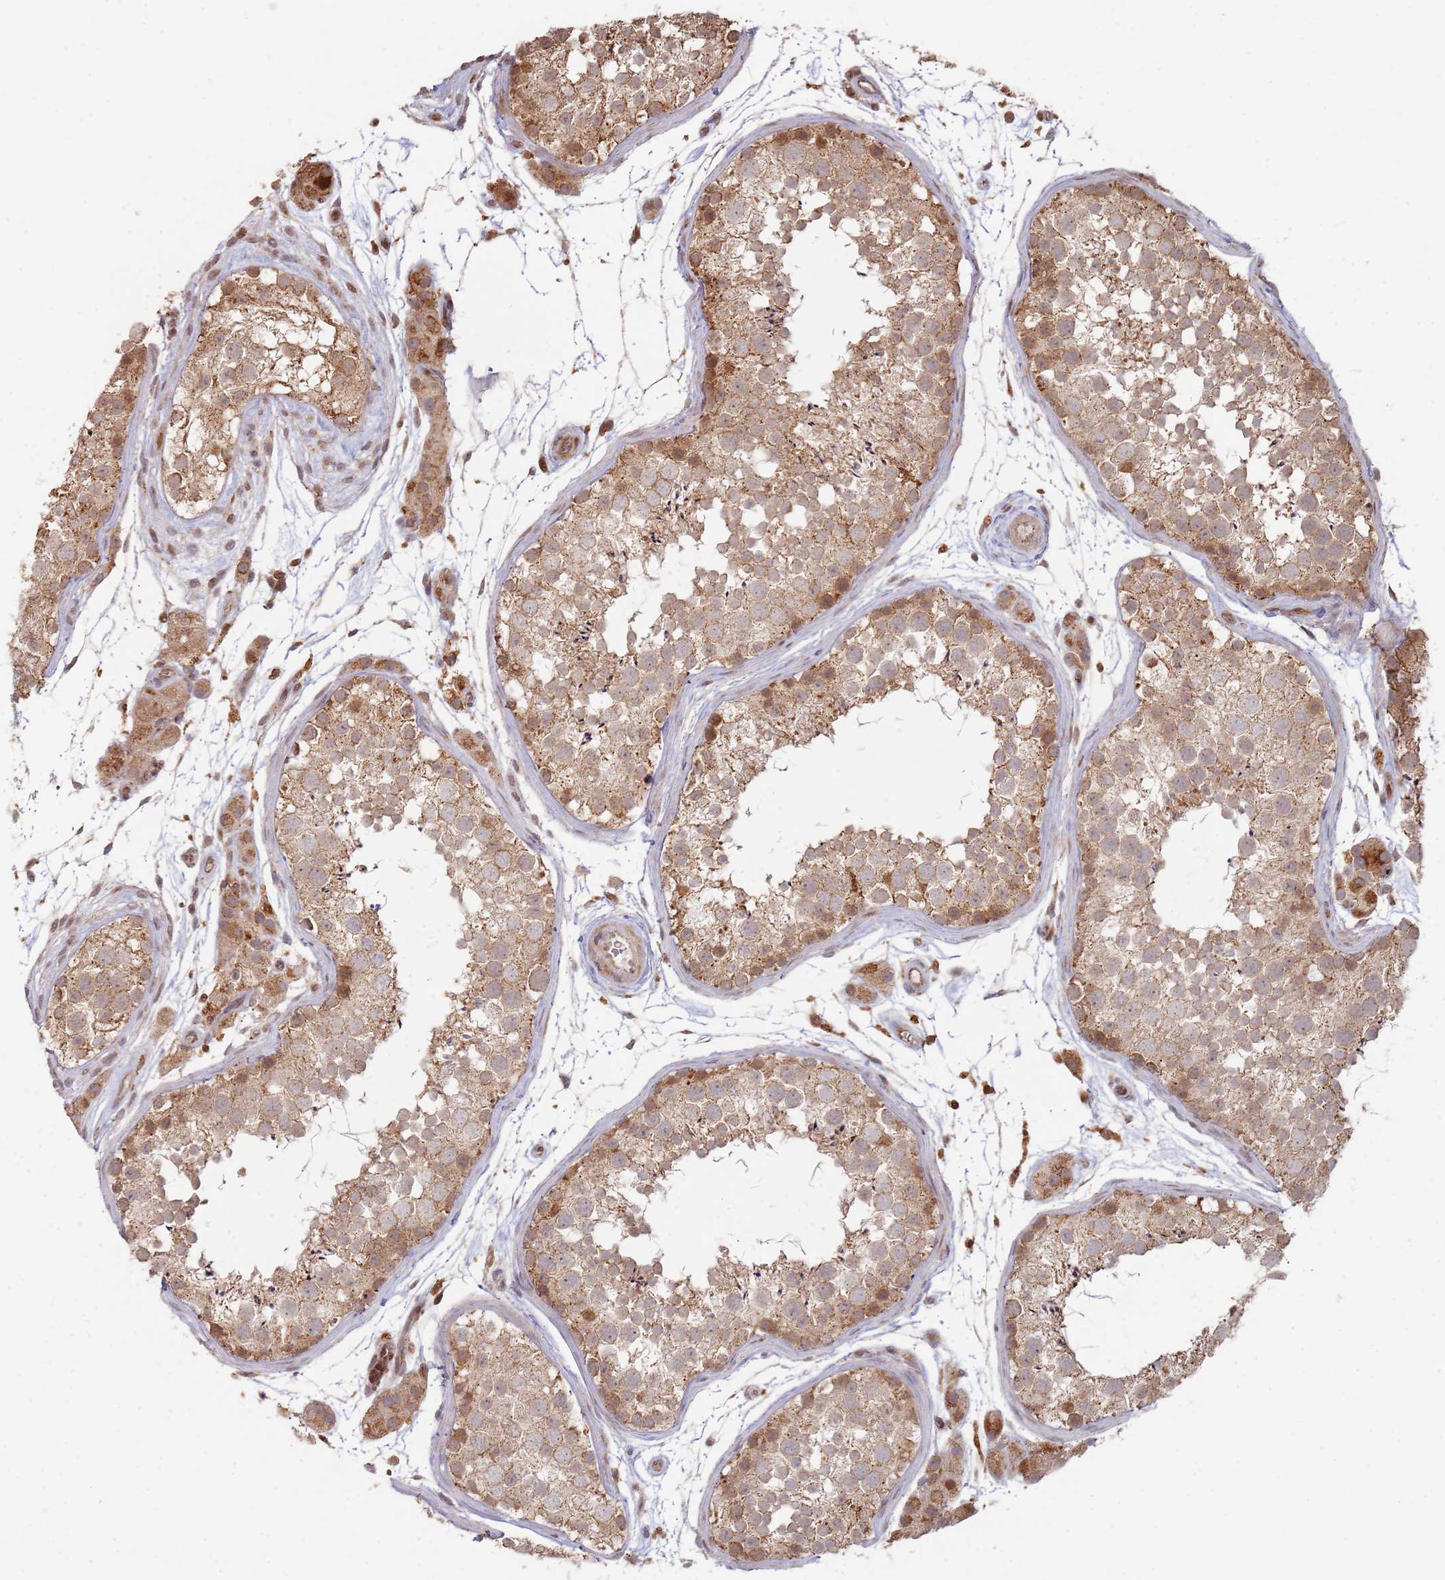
{"staining": {"intensity": "moderate", "quantity": ">75%", "location": "cytoplasmic/membranous"}, "tissue": "testis", "cell_type": "Cells in seminiferous ducts", "image_type": "normal", "snomed": [{"axis": "morphology", "description": "Normal tissue, NOS"}, {"axis": "topography", "description": "Testis"}], "caption": "Protein staining demonstrates moderate cytoplasmic/membranous staining in approximately >75% of cells in seminiferous ducts in benign testis. (DAB (3,3'-diaminobenzidine) IHC with brightfield microscopy, high magnification).", "gene": "MPEG1", "patient": {"sex": "male", "age": 41}}